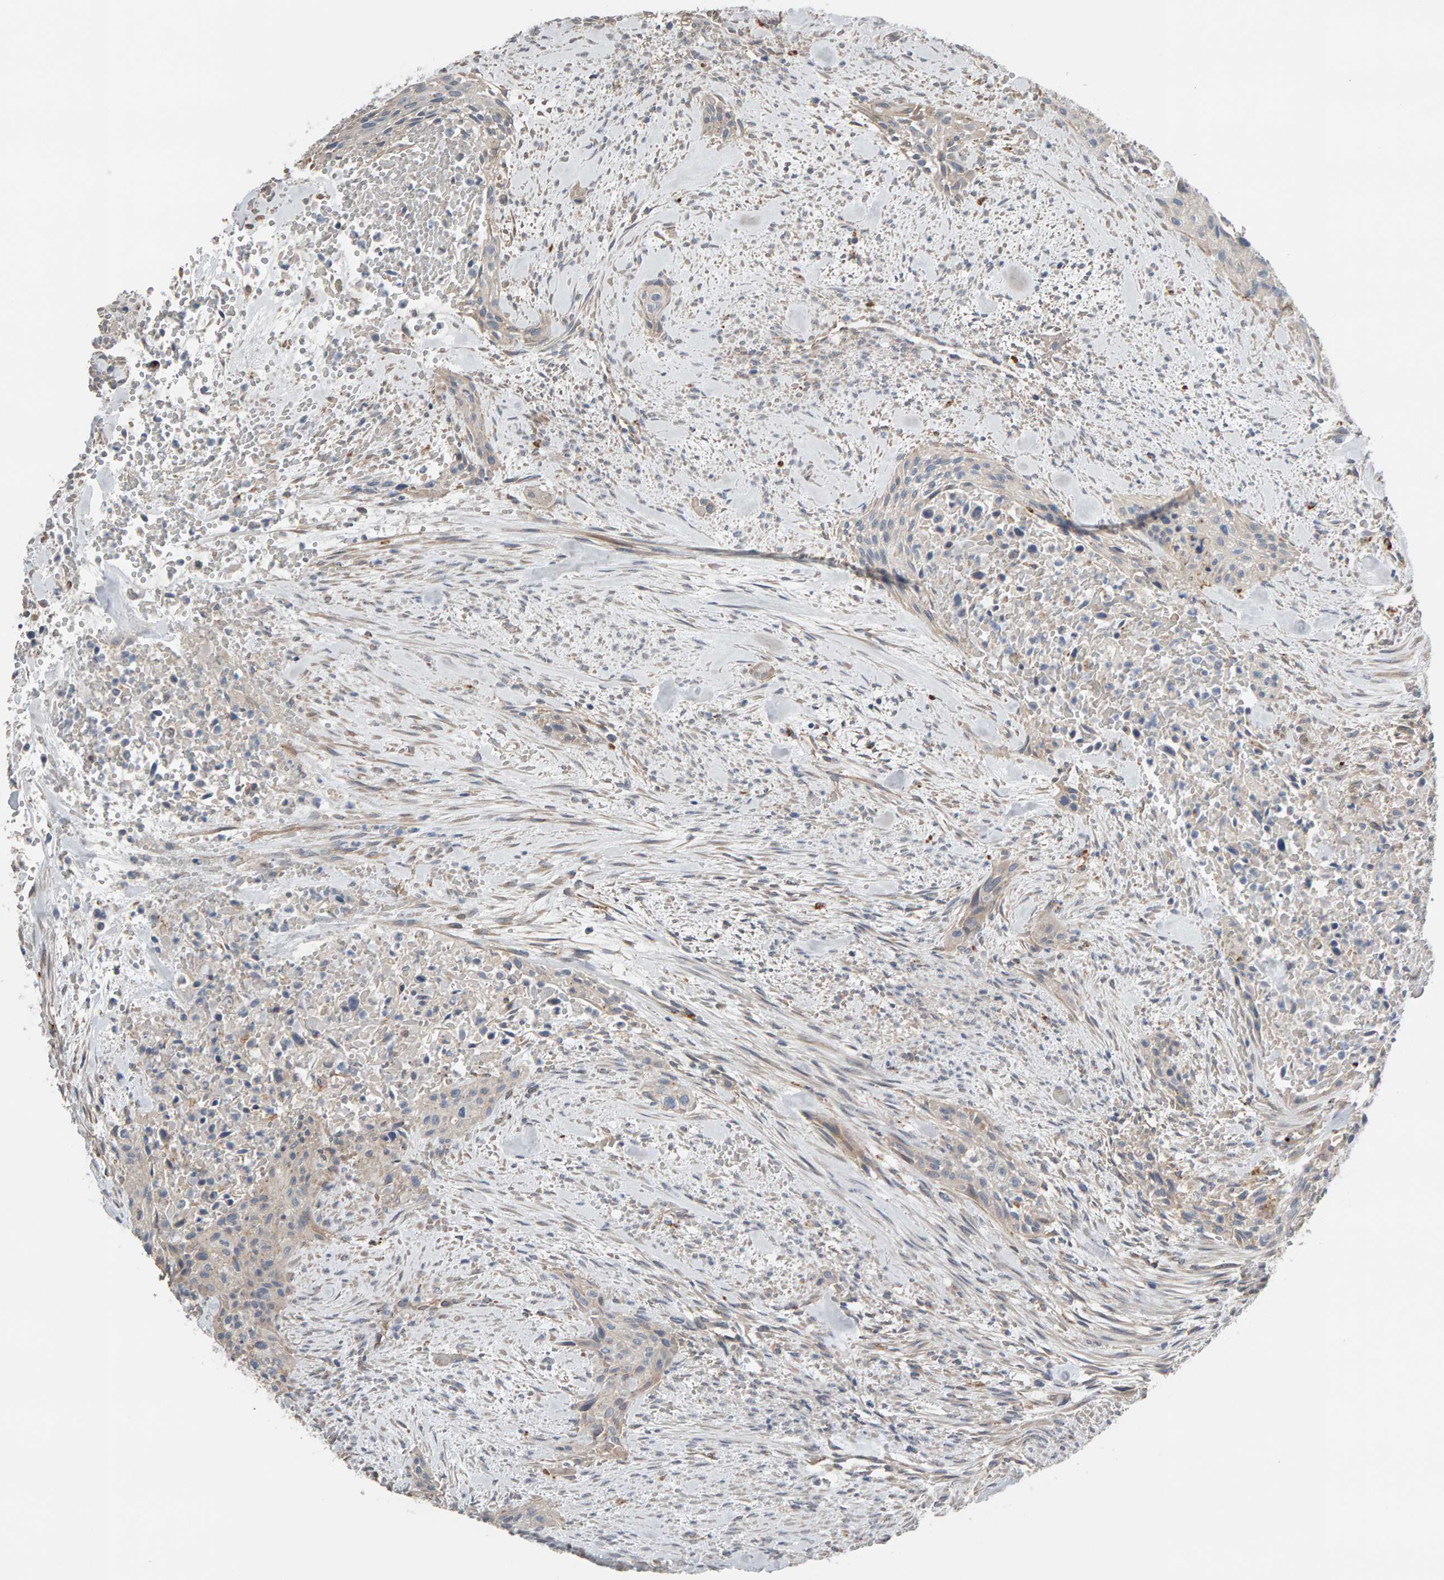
{"staining": {"intensity": "negative", "quantity": "none", "location": "none"}, "tissue": "urothelial cancer", "cell_type": "Tumor cells", "image_type": "cancer", "snomed": [{"axis": "morphology", "description": "Urothelial carcinoma, High grade"}, {"axis": "topography", "description": "Urinary bladder"}], "caption": "Immunohistochemistry (IHC) histopathology image of urothelial cancer stained for a protein (brown), which displays no expression in tumor cells. (Stains: DAB (3,3'-diaminobenzidine) IHC with hematoxylin counter stain, Microscopy: brightfield microscopy at high magnification).", "gene": "IPPK", "patient": {"sex": "male", "age": 35}}